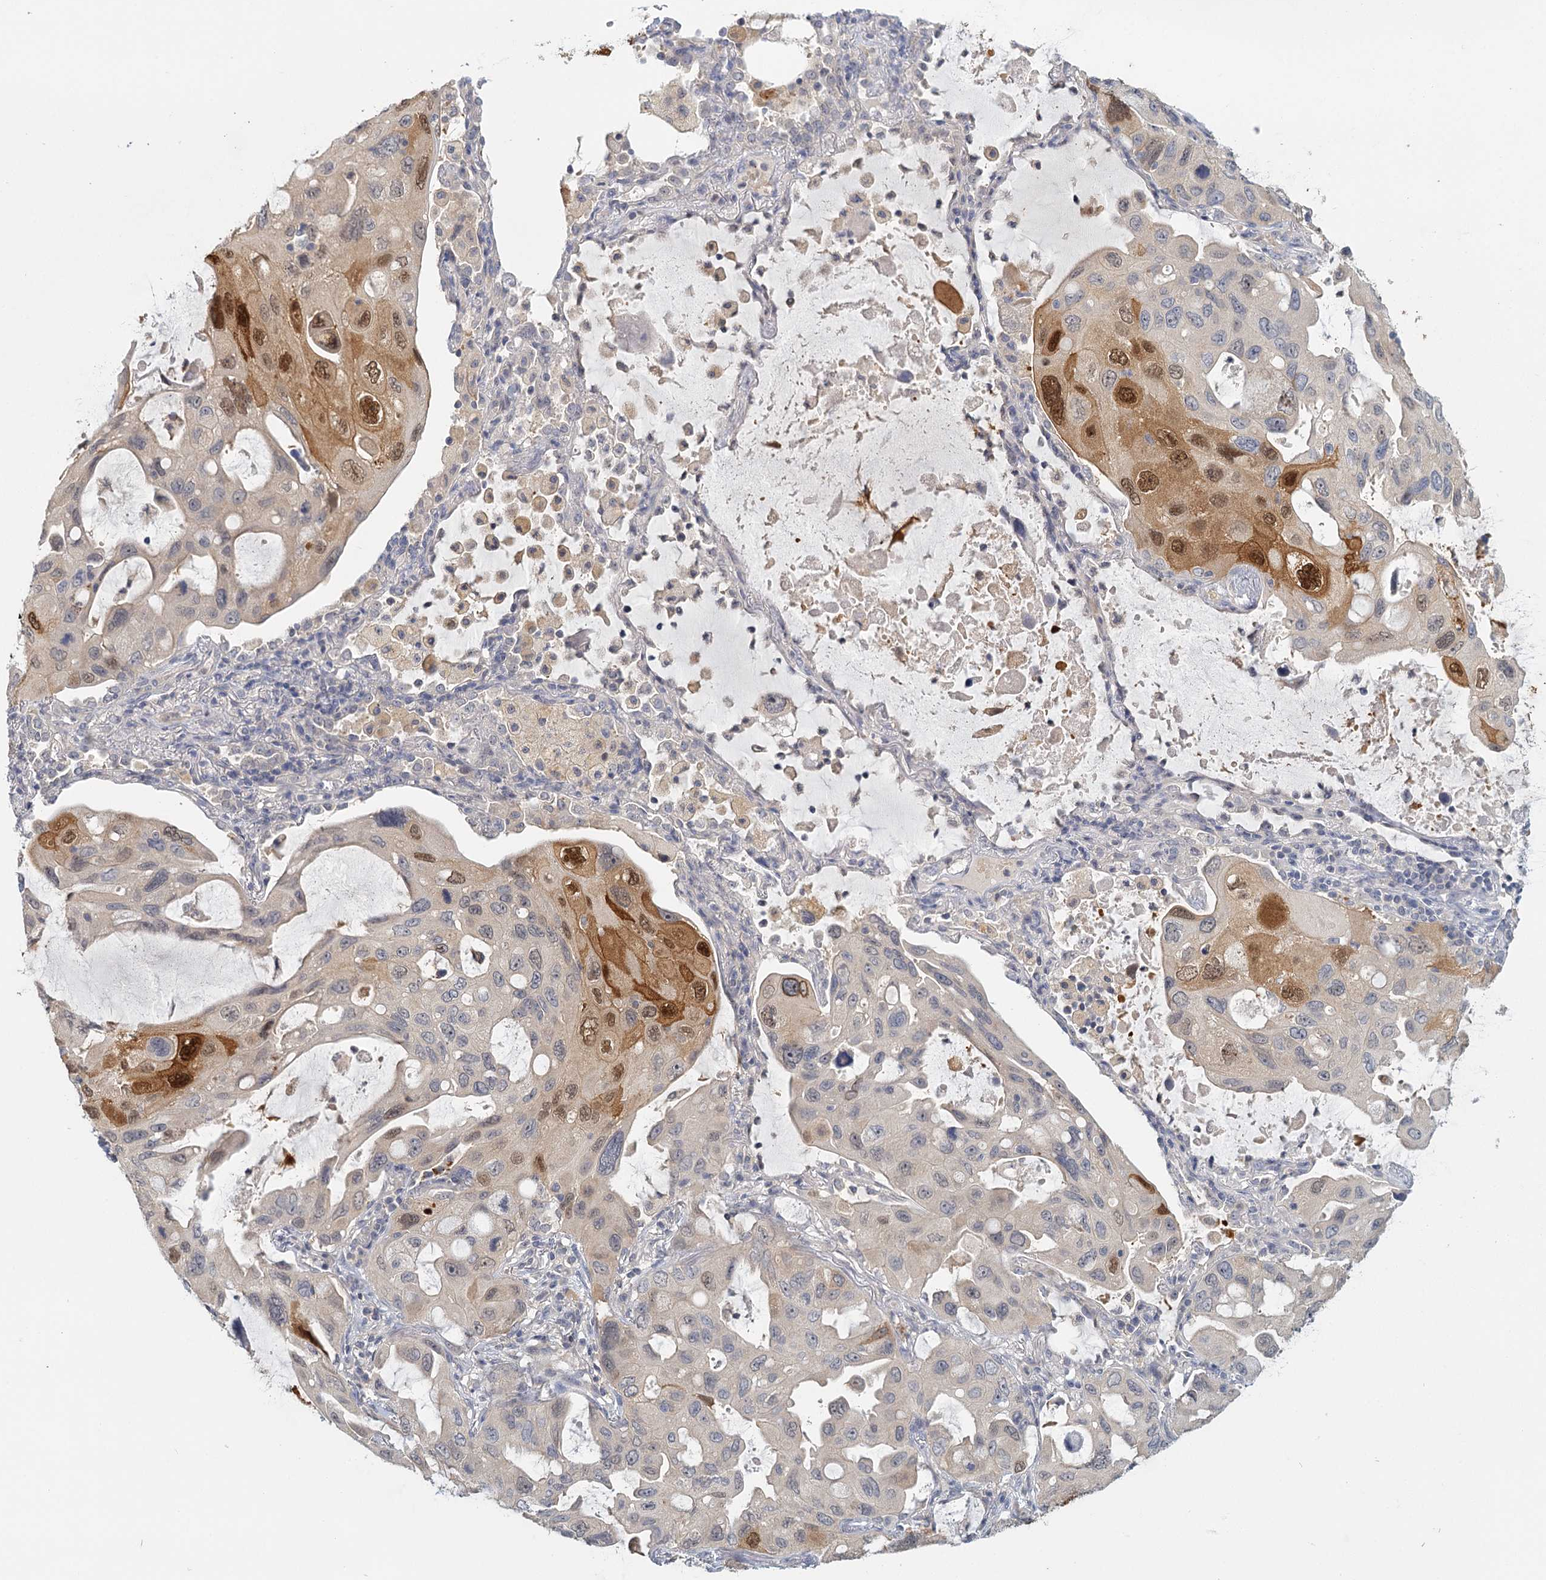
{"staining": {"intensity": "strong", "quantity": "<25%", "location": "cytoplasmic/membranous,nuclear"}, "tissue": "lung cancer", "cell_type": "Tumor cells", "image_type": "cancer", "snomed": [{"axis": "morphology", "description": "Squamous cell carcinoma, NOS"}, {"axis": "topography", "description": "Lung"}], "caption": "Lung cancer (squamous cell carcinoma) stained with DAB (3,3'-diaminobenzidine) immunohistochemistry shows medium levels of strong cytoplasmic/membranous and nuclear positivity in about <25% of tumor cells.", "gene": "MYO7B", "patient": {"sex": "female", "age": 73}}